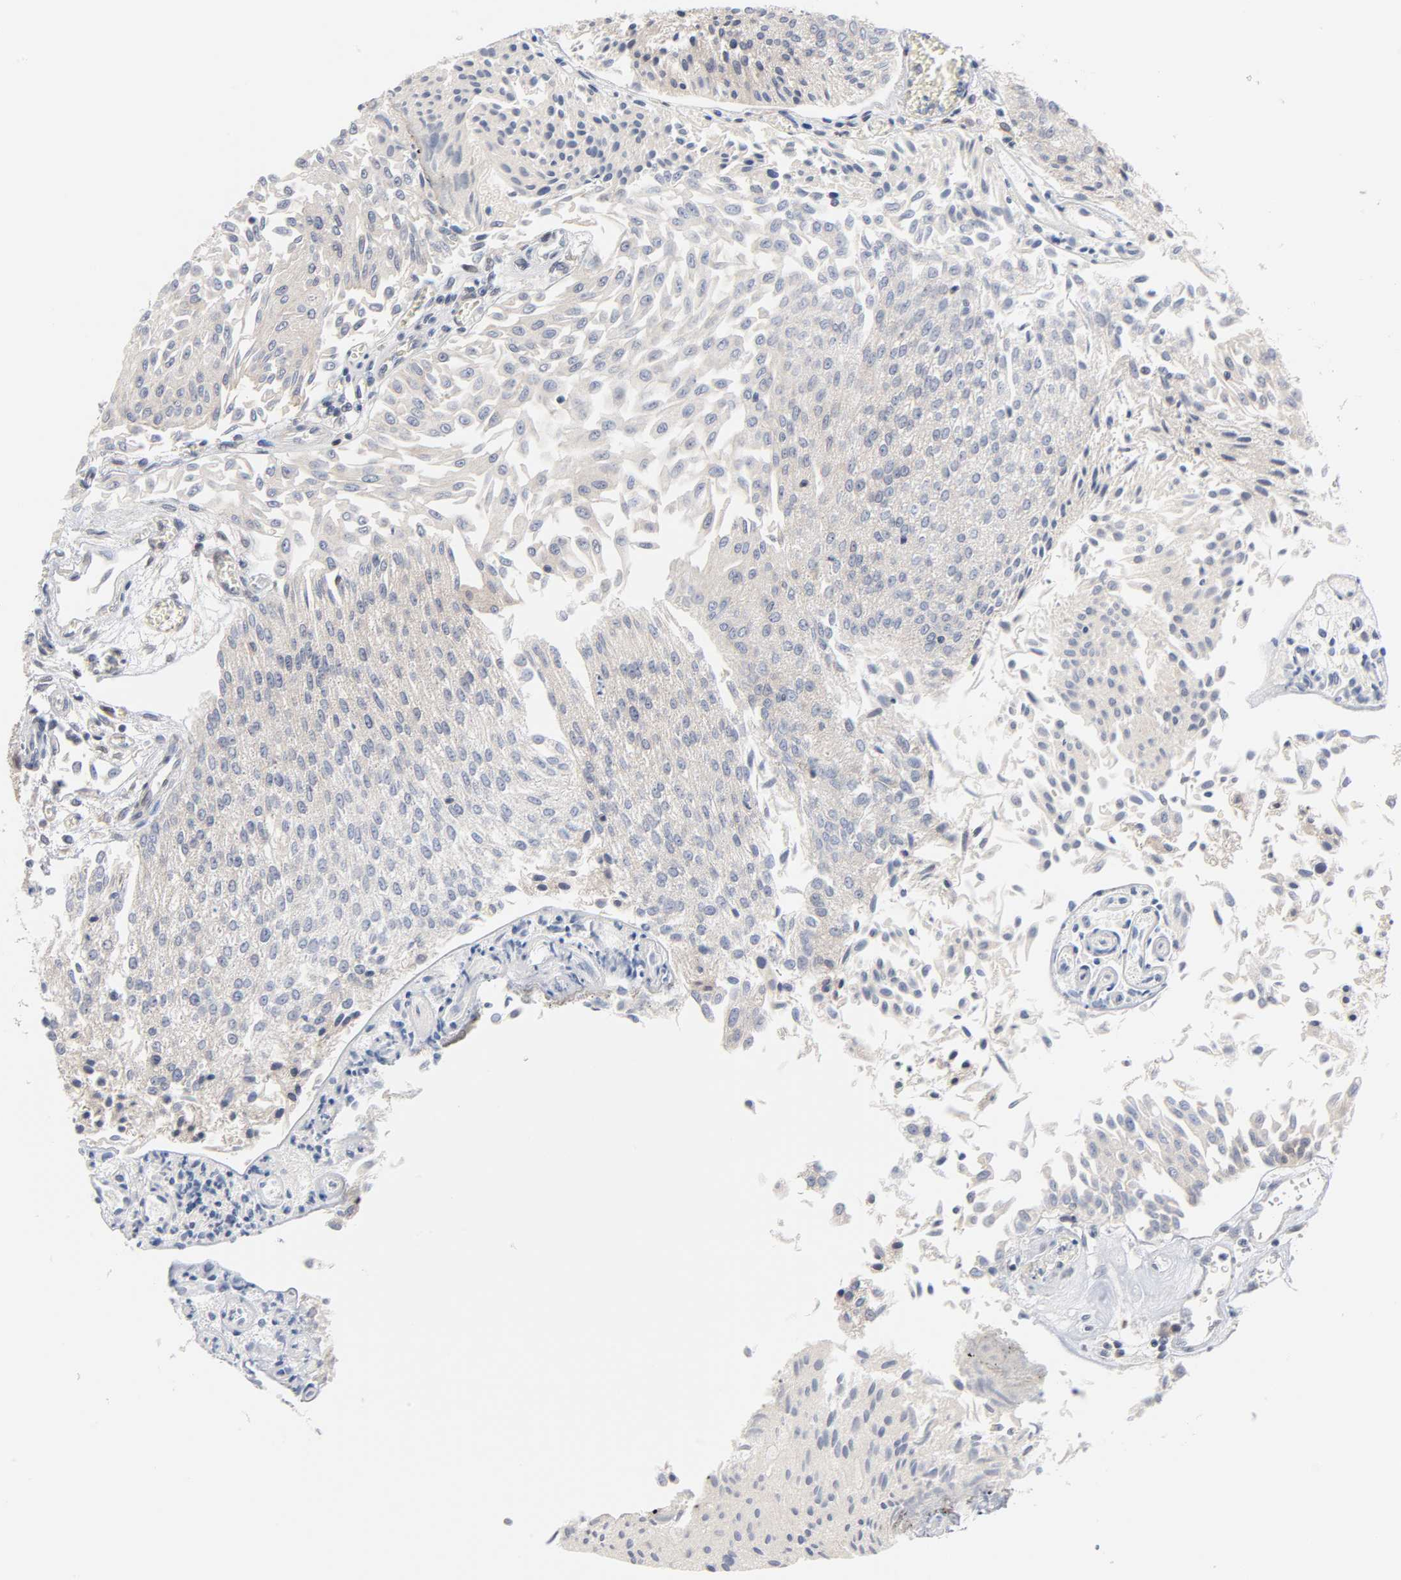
{"staining": {"intensity": "negative", "quantity": "none", "location": "none"}, "tissue": "urothelial cancer", "cell_type": "Tumor cells", "image_type": "cancer", "snomed": [{"axis": "morphology", "description": "Urothelial carcinoma, Low grade"}, {"axis": "topography", "description": "Urinary bladder"}], "caption": "The immunohistochemistry (IHC) image has no significant expression in tumor cells of urothelial cancer tissue.", "gene": "UBL4A", "patient": {"sex": "male", "age": 86}}